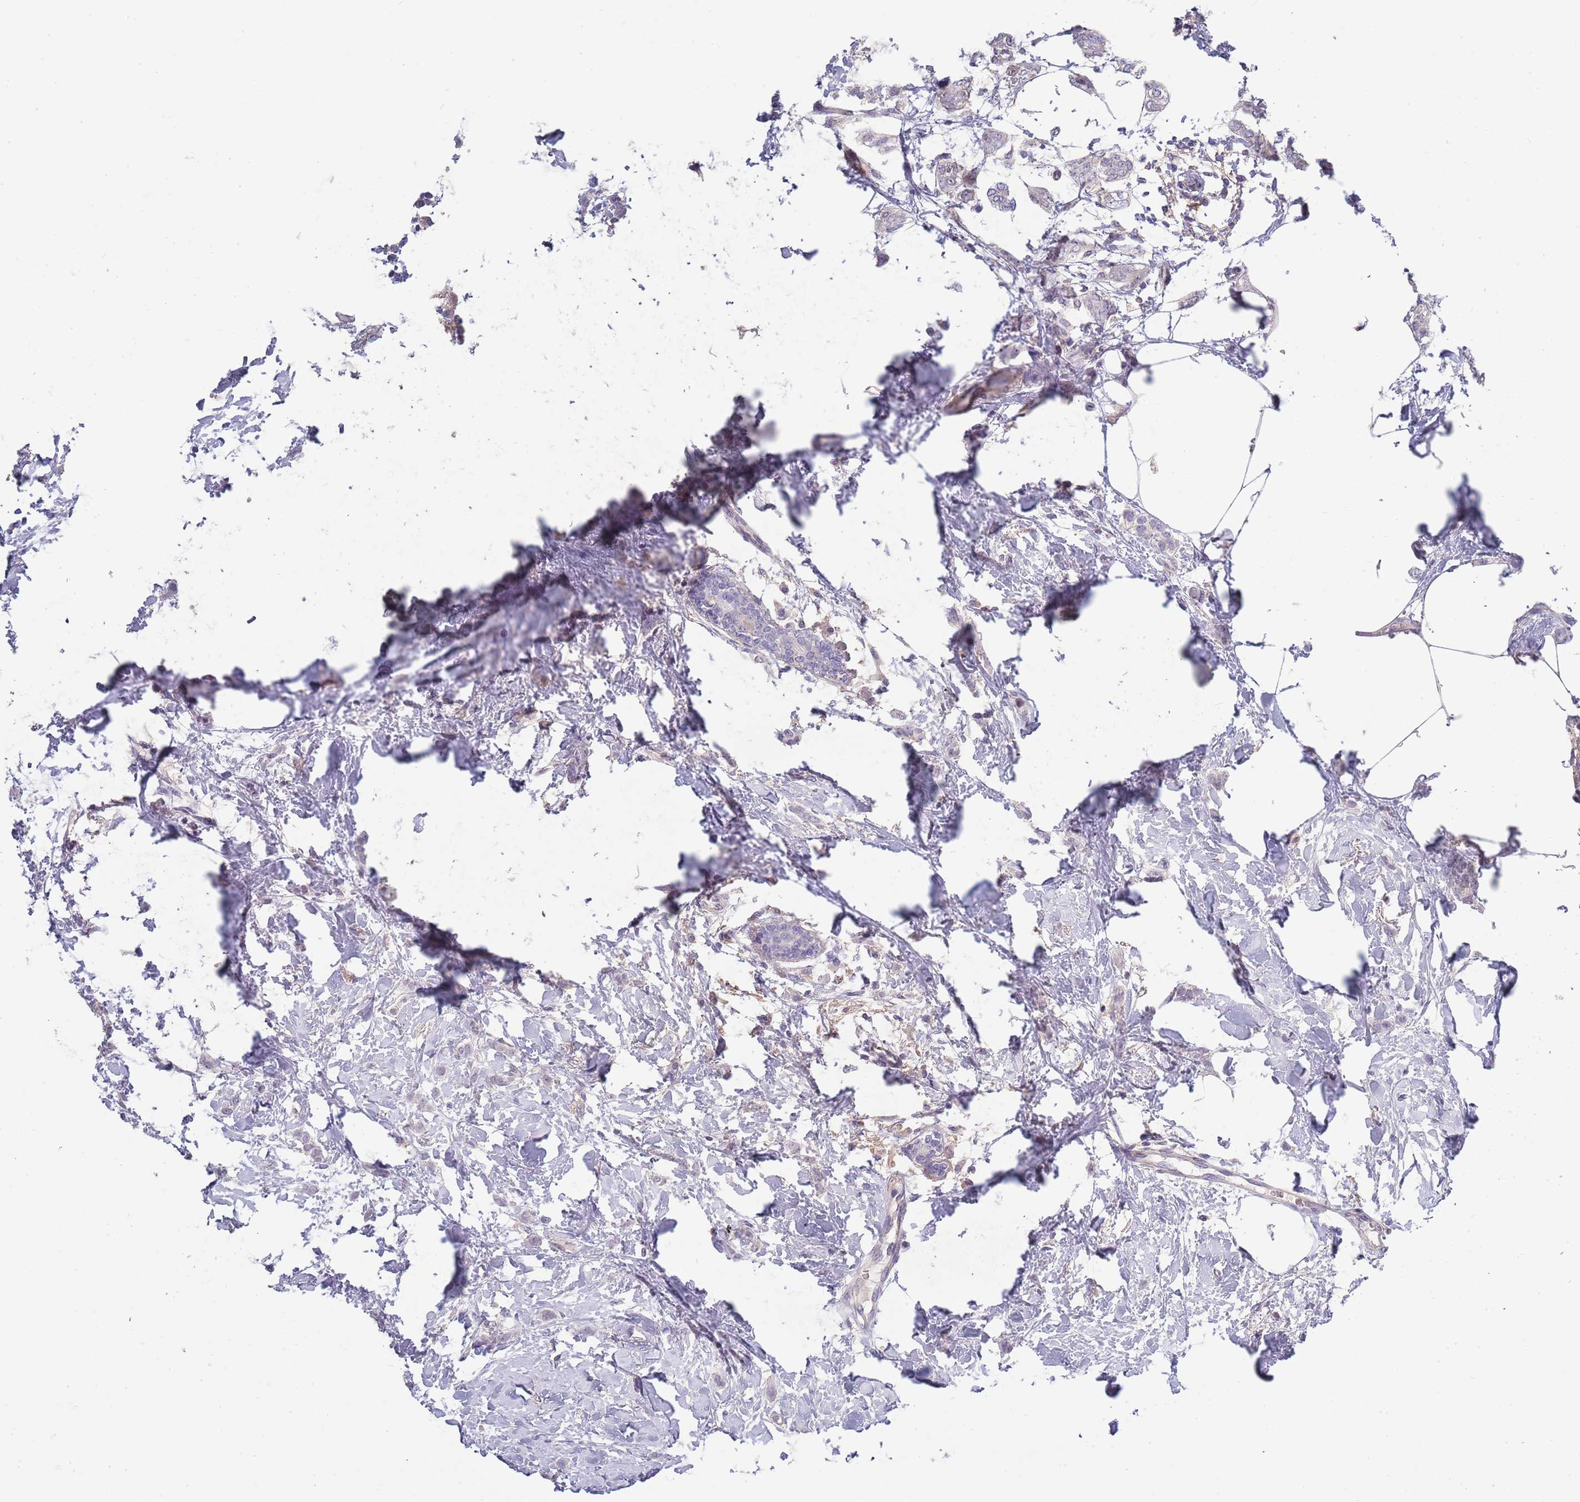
{"staining": {"intensity": "negative", "quantity": "none", "location": "none"}, "tissue": "breast cancer", "cell_type": "Tumor cells", "image_type": "cancer", "snomed": [{"axis": "morphology", "description": "Duct carcinoma"}, {"axis": "topography", "description": "Breast"}], "caption": "DAB immunohistochemical staining of breast cancer (intraductal carcinoma) shows no significant expression in tumor cells. (DAB (3,3'-diaminobenzidine) IHC, high magnification).", "gene": "PIMREG", "patient": {"sex": "female", "age": 72}}